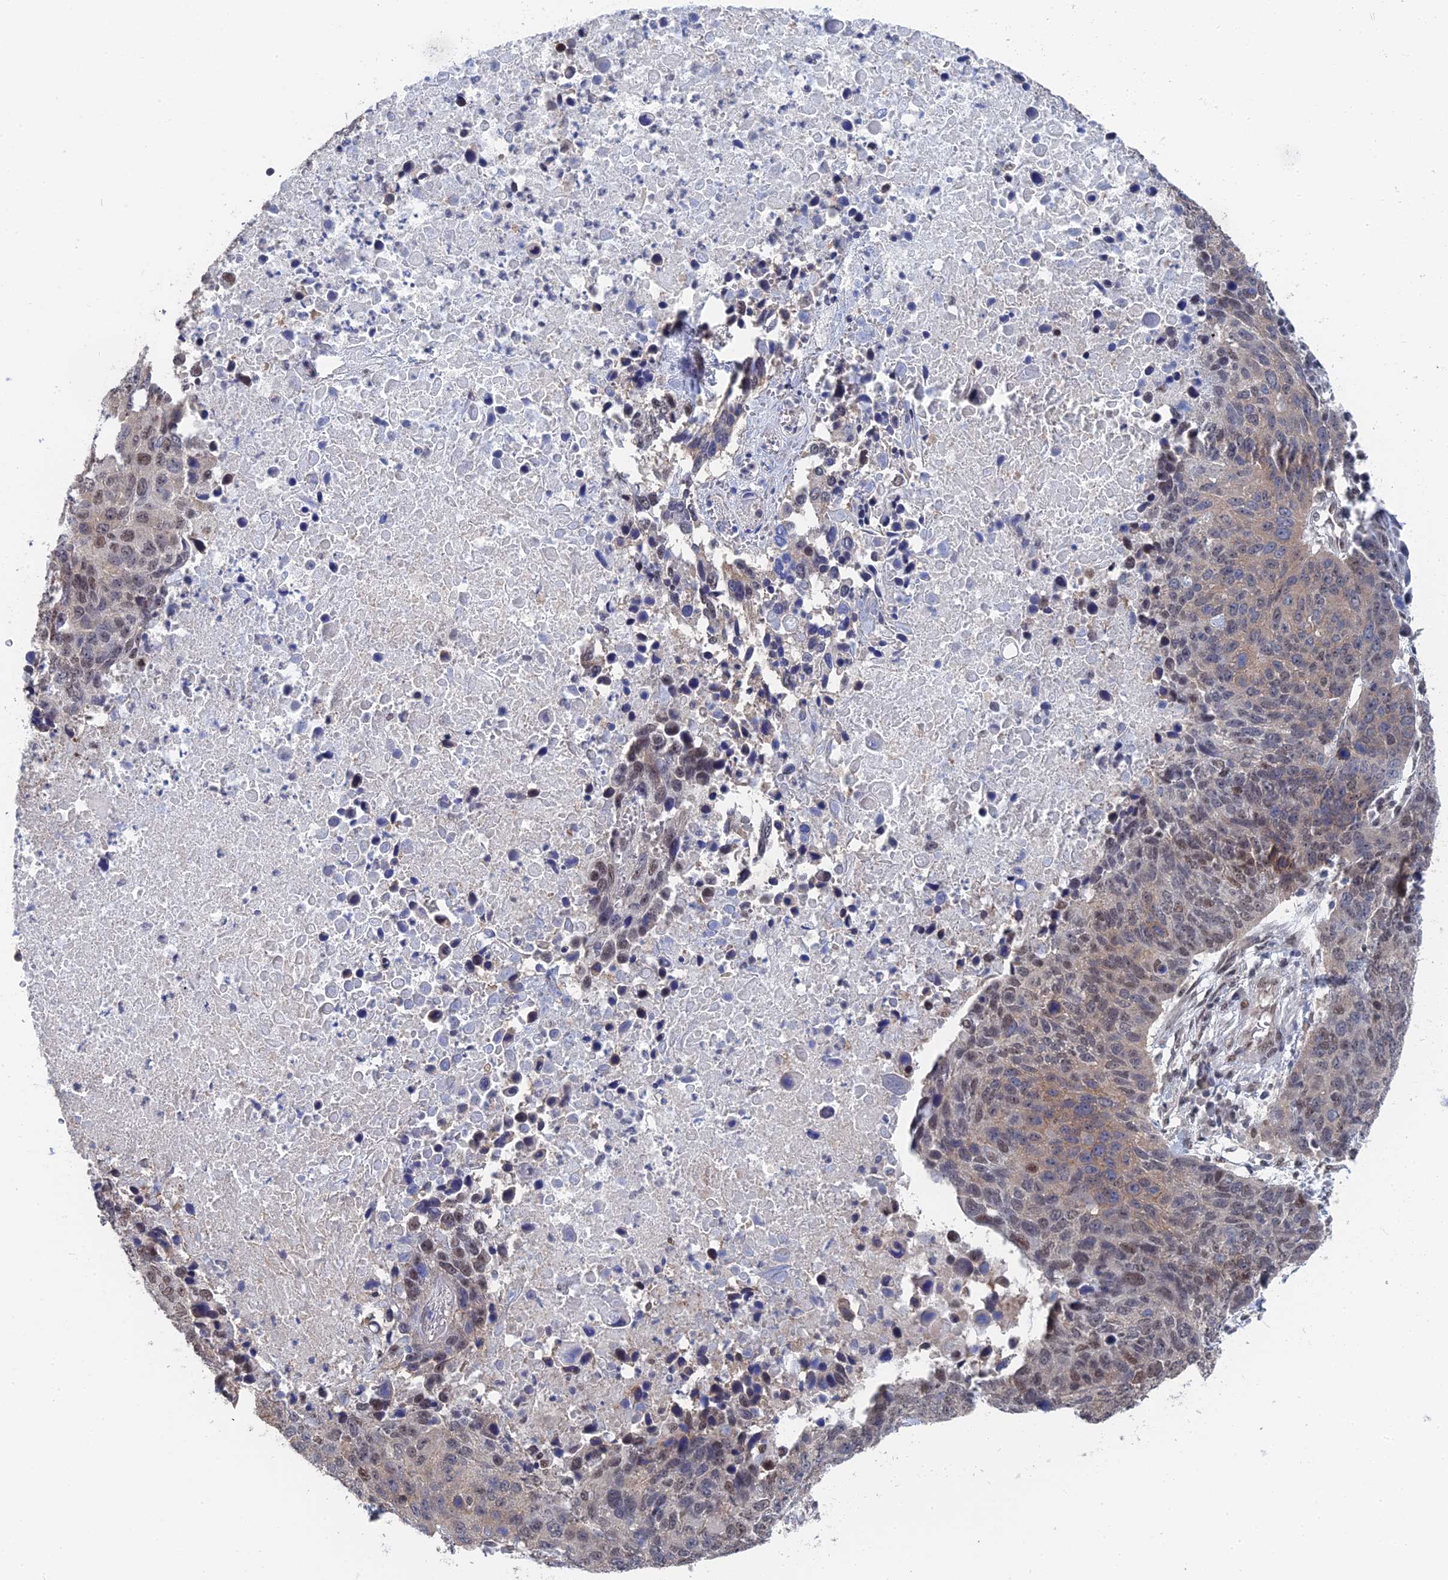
{"staining": {"intensity": "weak", "quantity": "25%-75%", "location": "cytoplasmic/membranous,nuclear"}, "tissue": "lung cancer", "cell_type": "Tumor cells", "image_type": "cancer", "snomed": [{"axis": "morphology", "description": "Normal tissue, NOS"}, {"axis": "morphology", "description": "Squamous cell carcinoma, NOS"}, {"axis": "topography", "description": "Lymph node"}, {"axis": "topography", "description": "Lung"}], "caption": "Tumor cells exhibit low levels of weak cytoplasmic/membranous and nuclear positivity in approximately 25%-75% of cells in human lung cancer. The protein of interest is stained brown, and the nuclei are stained in blue (DAB IHC with brightfield microscopy, high magnification).", "gene": "TSSC4", "patient": {"sex": "male", "age": 66}}